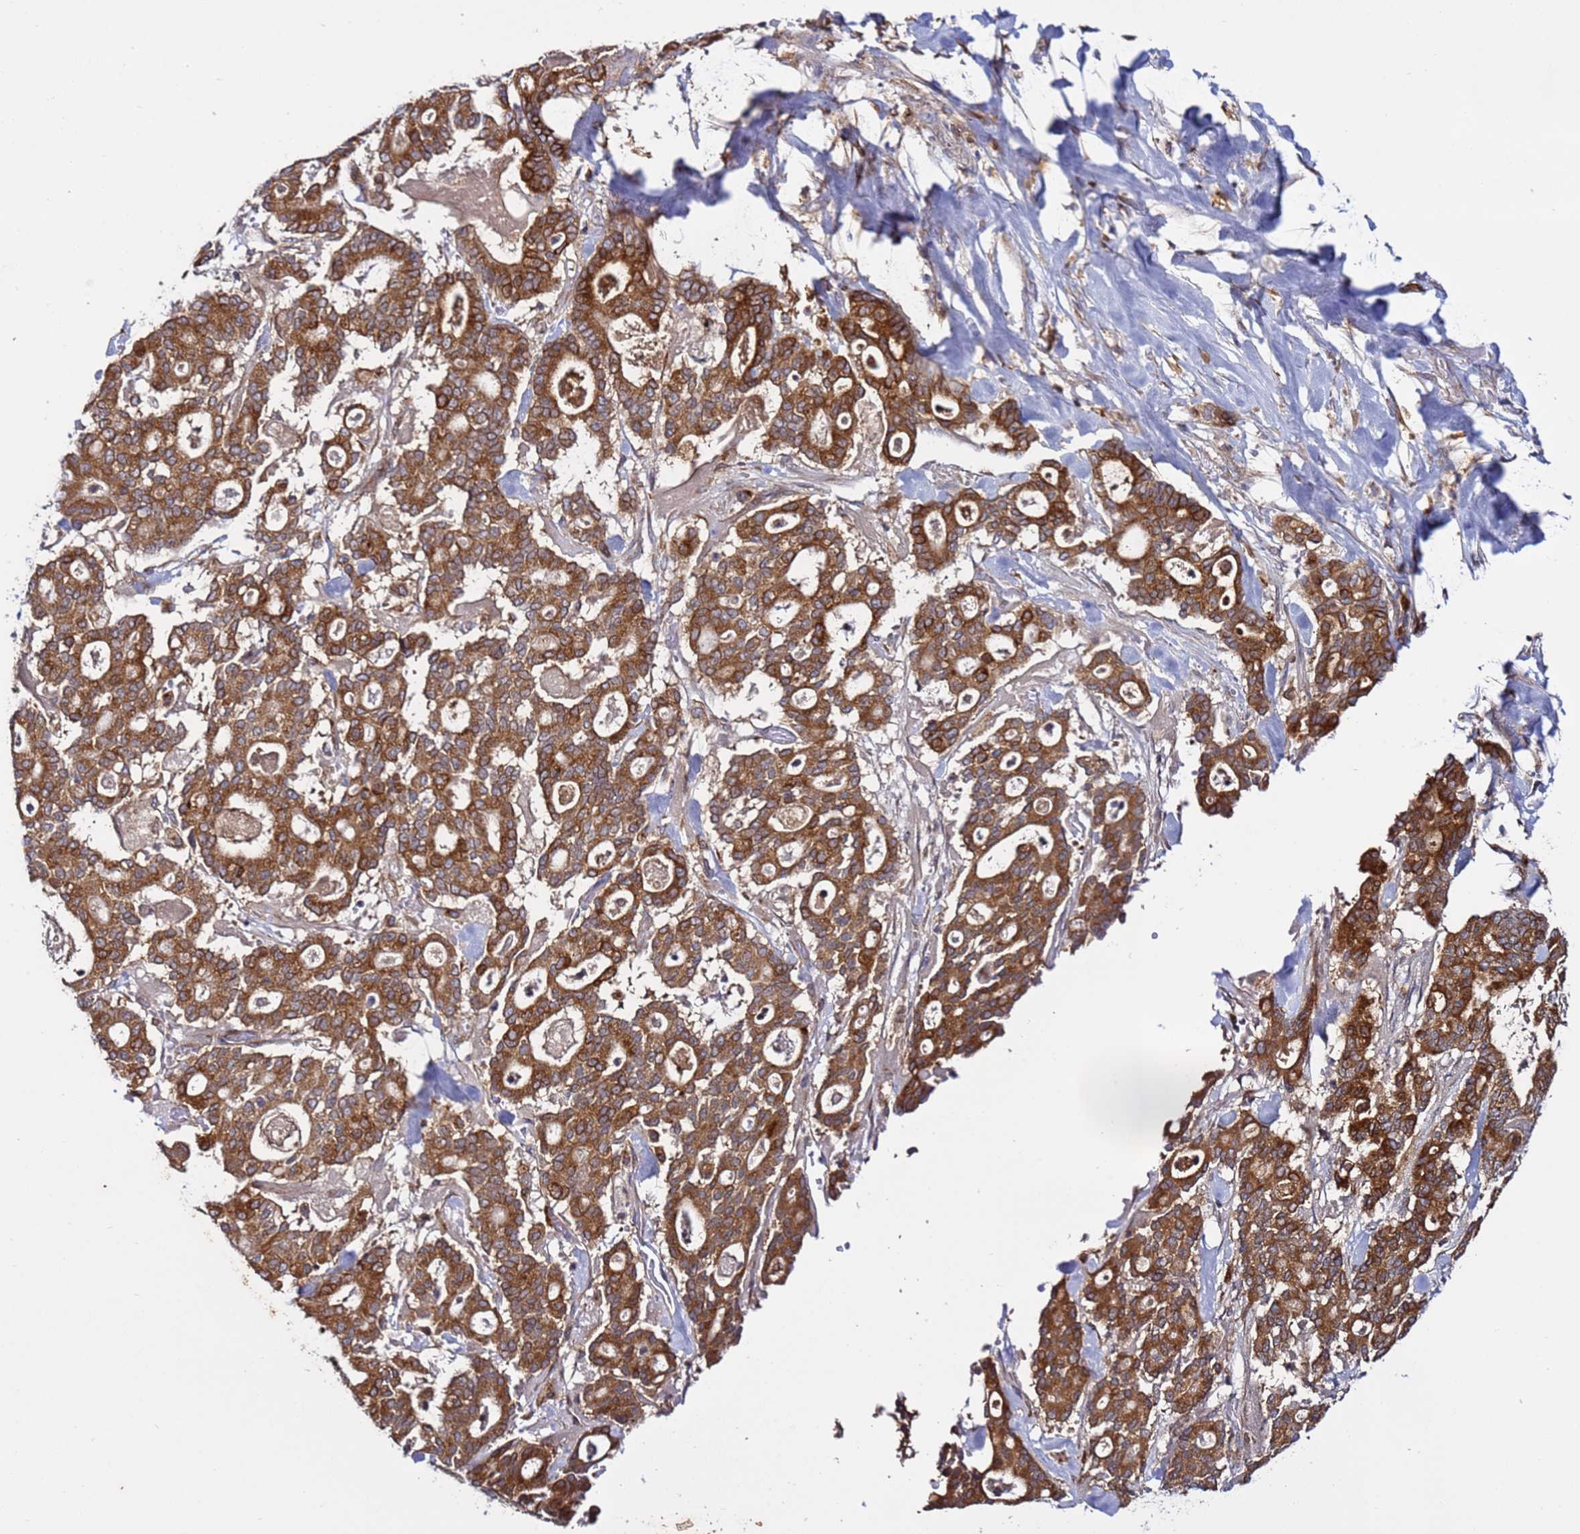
{"staining": {"intensity": "strong", "quantity": ">75%", "location": "cytoplasmic/membranous"}, "tissue": "pancreatic cancer", "cell_type": "Tumor cells", "image_type": "cancer", "snomed": [{"axis": "morphology", "description": "Adenocarcinoma, NOS"}, {"axis": "topography", "description": "Pancreas"}], "caption": "Pancreatic cancer tissue demonstrates strong cytoplasmic/membranous positivity in approximately >75% of tumor cells, visualized by immunohistochemistry. (Stains: DAB in brown, nuclei in blue, Microscopy: brightfield microscopy at high magnification).", "gene": "TMEM176B", "patient": {"sex": "male", "age": 63}}